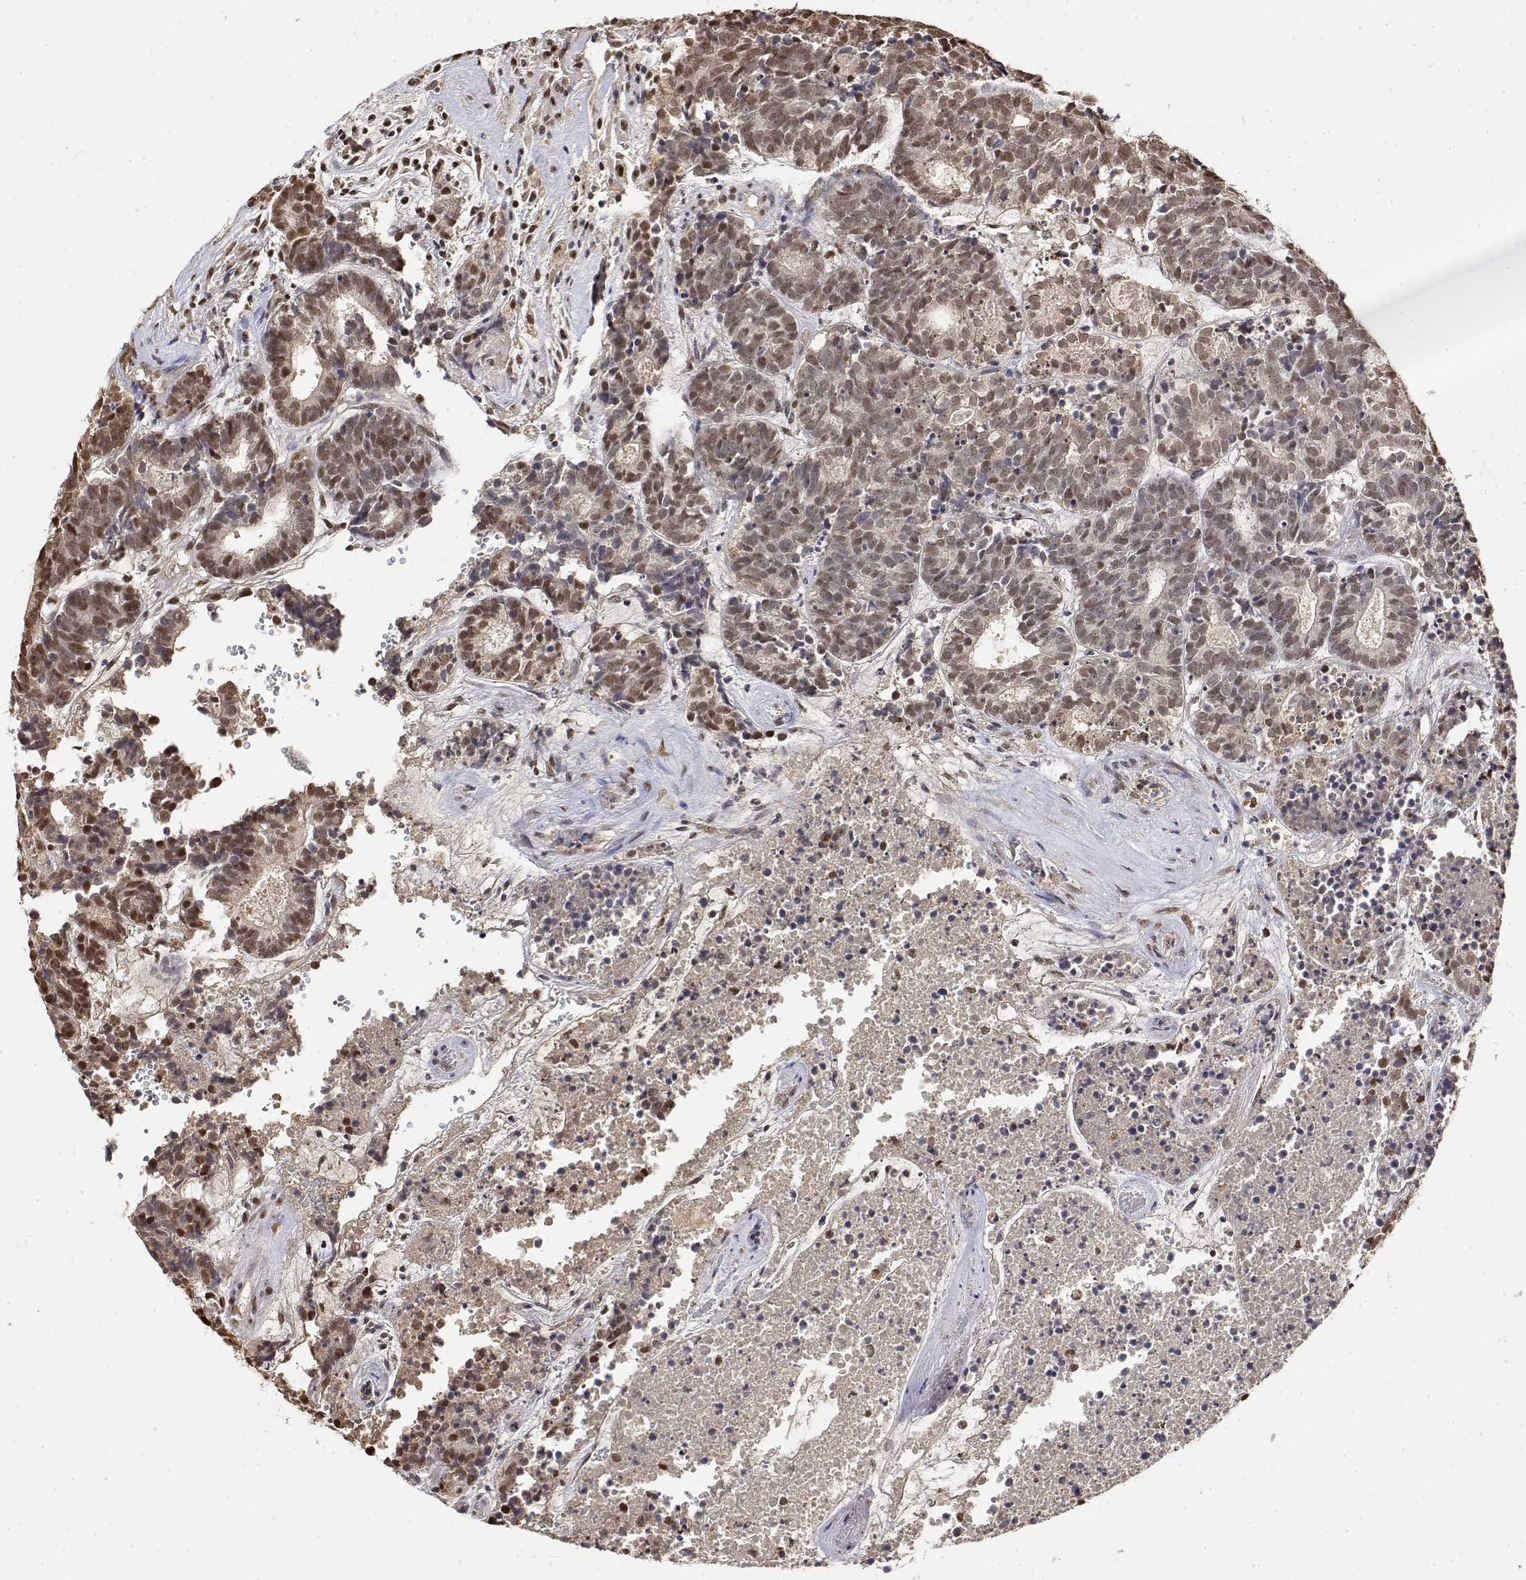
{"staining": {"intensity": "moderate", "quantity": ">75%", "location": "nuclear"}, "tissue": "head and neck cancer", "cell_type": "Tumor cells", "image_type": "cancer", "snomed": [{"axis": "morphology", "description": "Adenocarcinoma, NOS"}, {"axis": "topography", "description": "Head-Neck"}], "caption": "This image exhibits immunohistochemistry staining of head and neck cancer (adenocarcinoma), with medium moderate nuclear expression in about >75% of tumor cells.", "gene": "TPI1", "patient": {"sex": "female", "age": 81}}